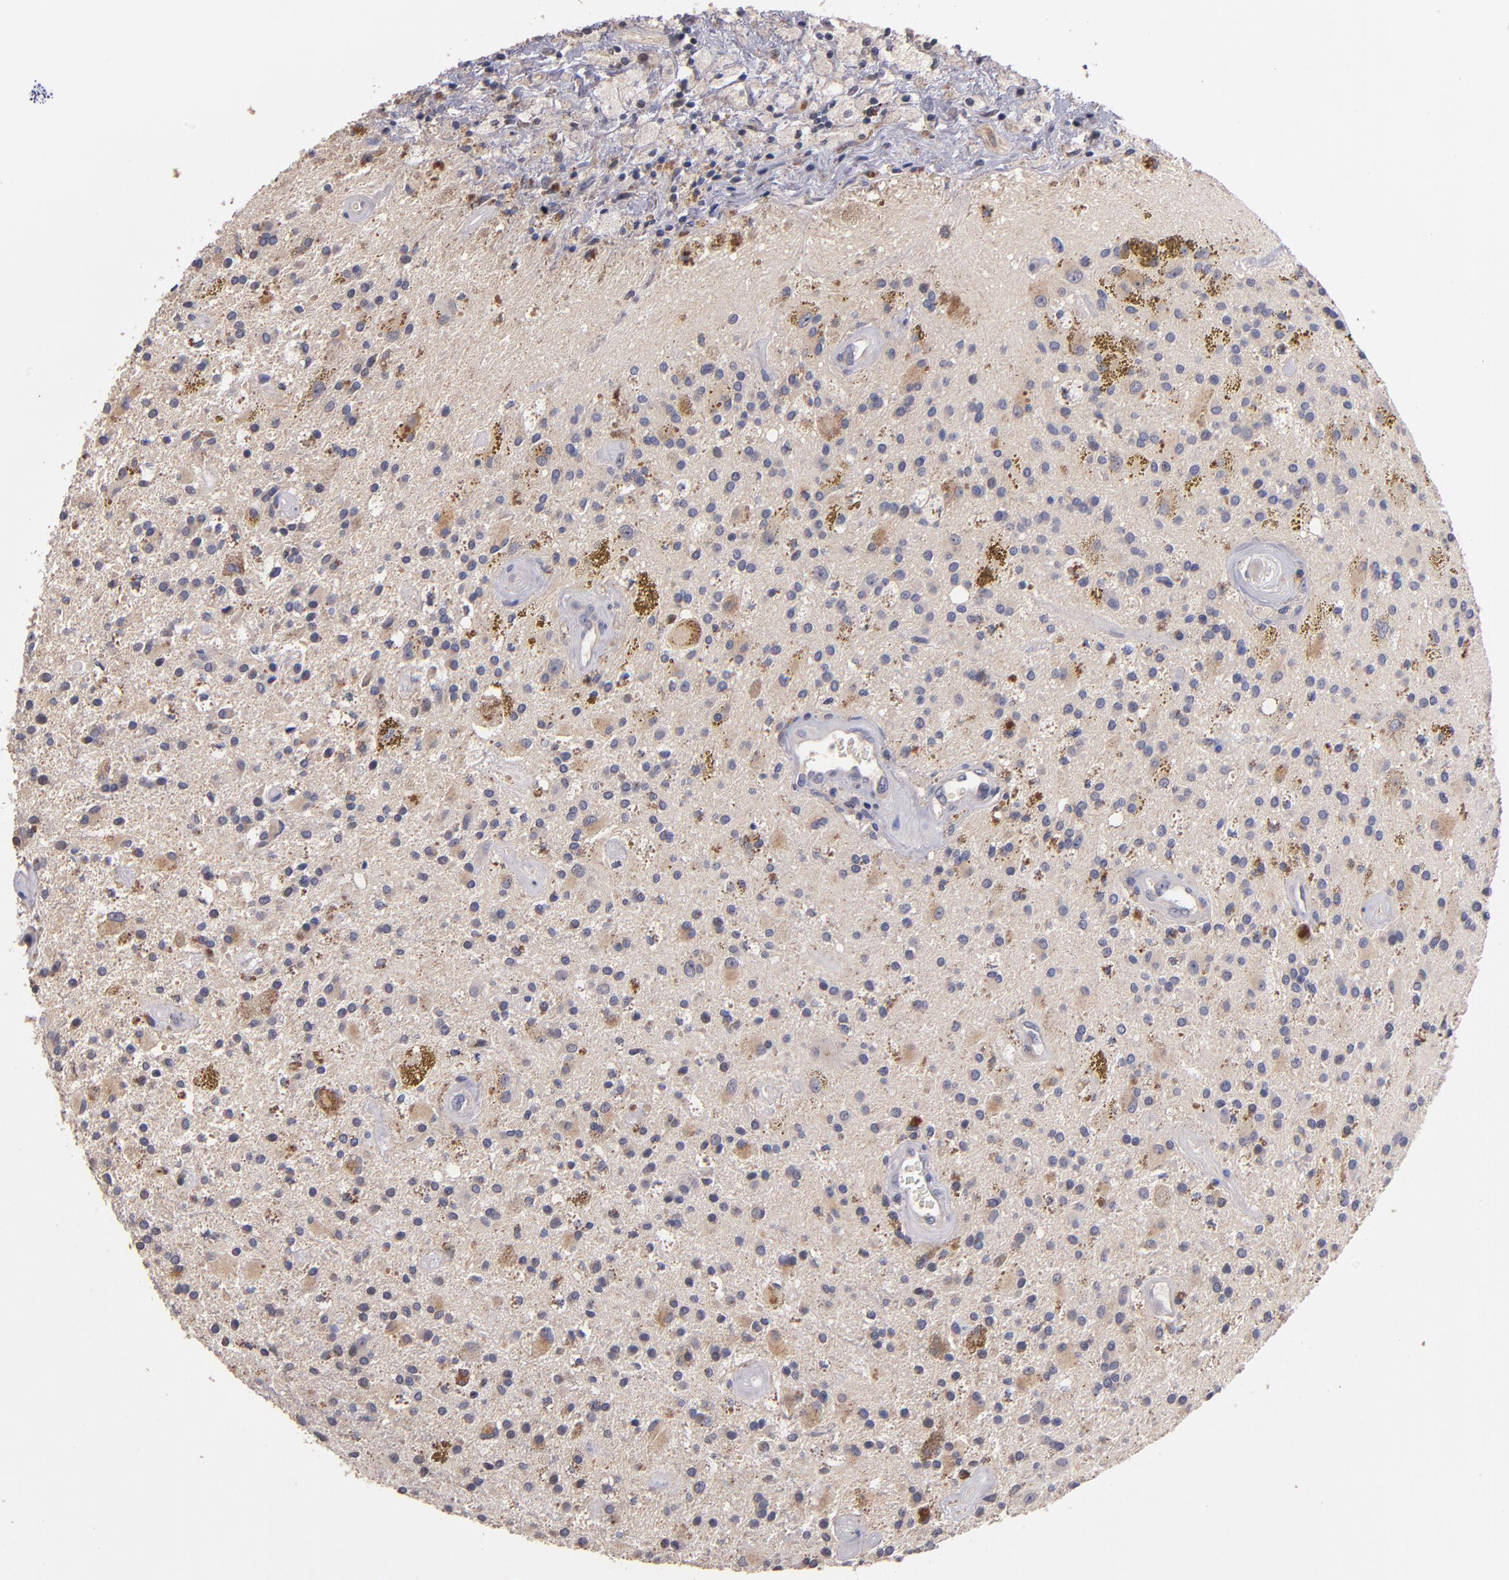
{"staining": {"intensity": "moderate", "quantity": "<25%", "location": "cytoplasmic/membranous"}, "tissue": "glioma", "cell_type": "Tumor cells", "image_type": "cancer", "snomed": [{"axis": "morphology", "description": "Glioma, malignant, Low grade"}, {"axis": "topography", "description": "Brain"}], "caption": "Moderate cytoplasmic/membranous expression for a protein is seen in approximately <25% of tumor cells of glioma using IHC.", "gene": "TTLL12", "patient": {"sex": "male", "age": 58}}